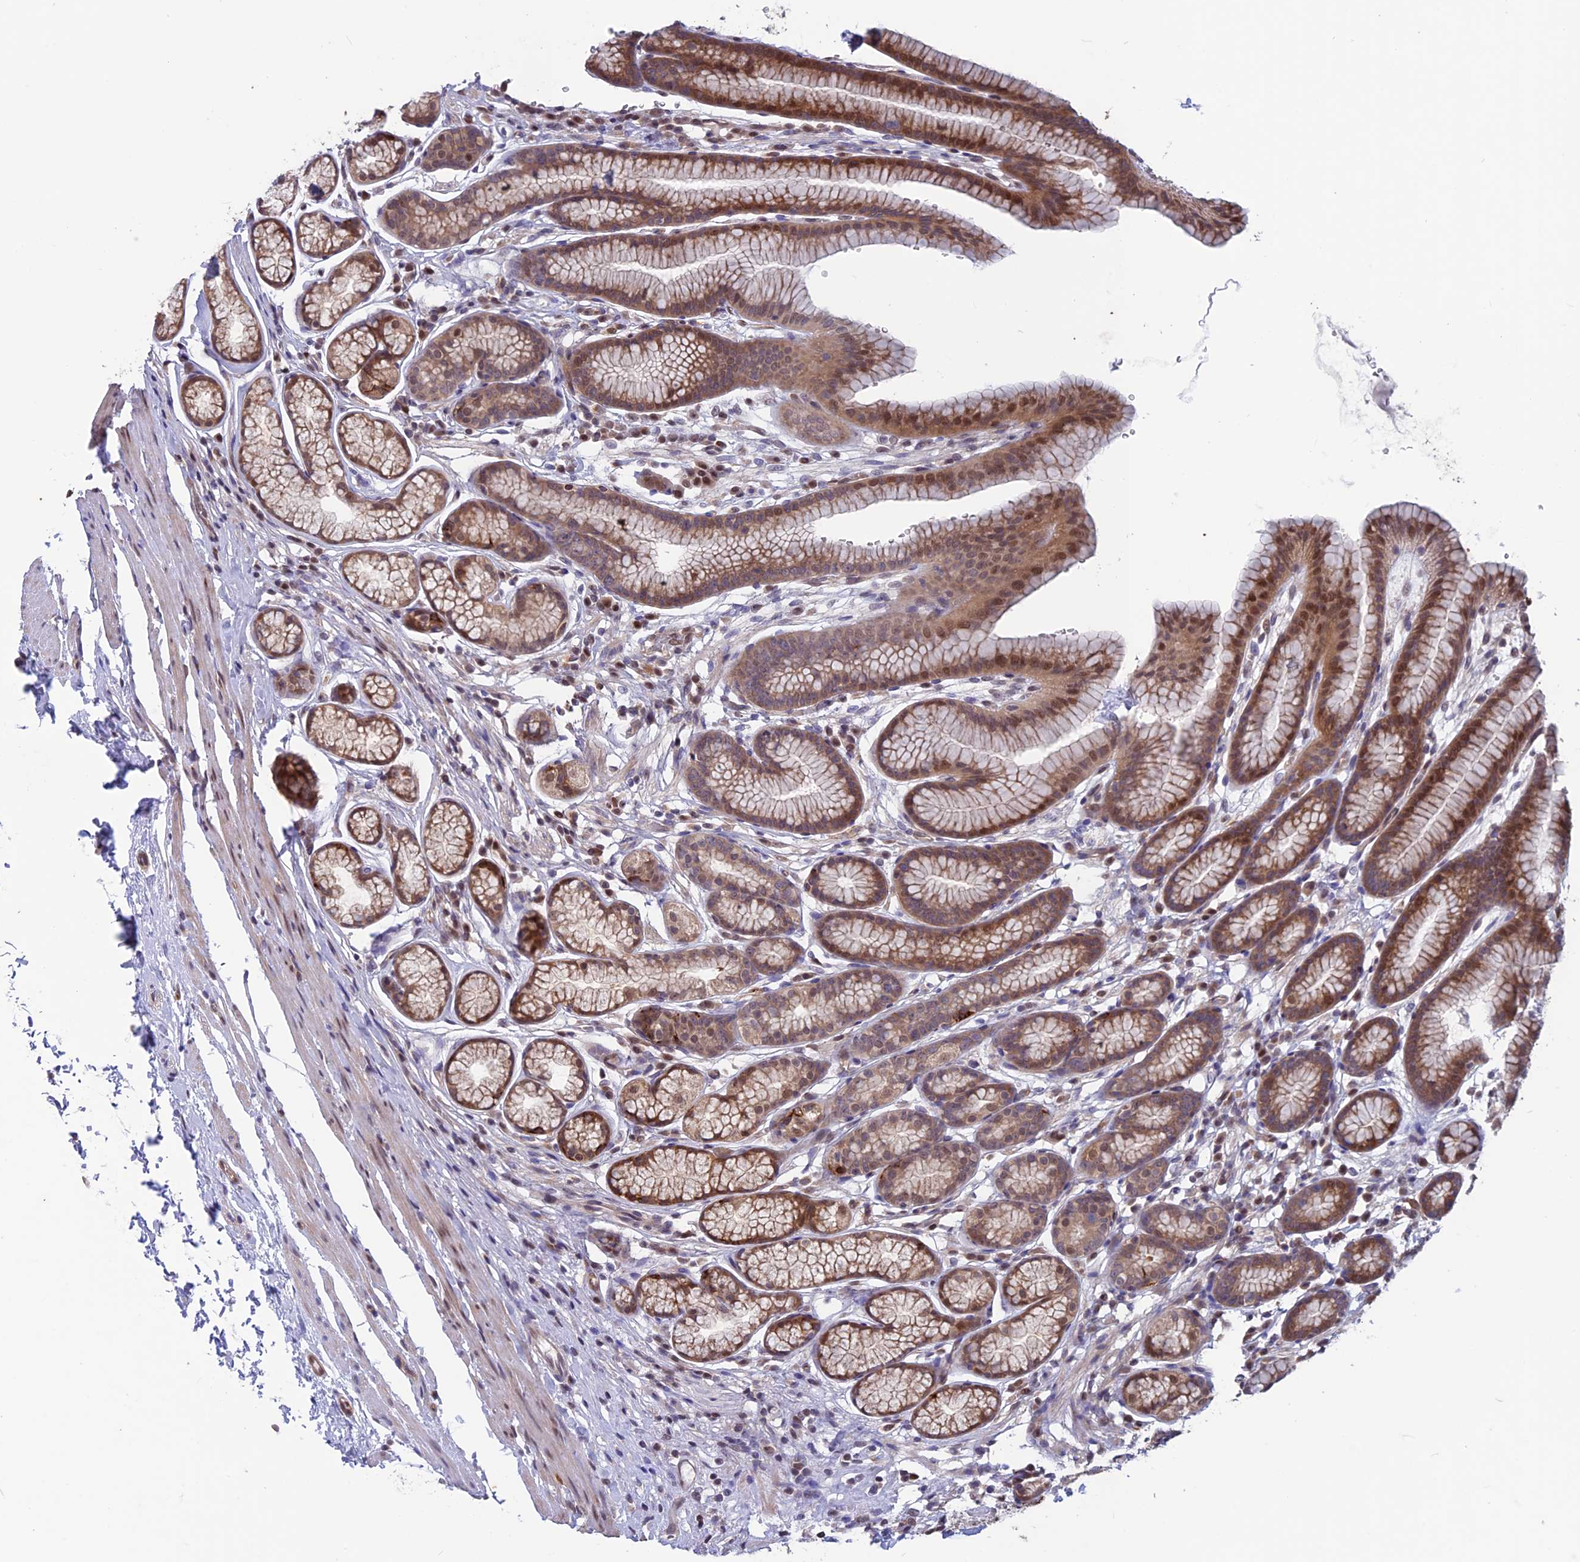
{"staining": {"intensity": "moderate", "quantity": "25%-75%", "location": "cytoplasmic/membranous,nuclear"}, "tissue": "stomach", "cell_type": "Glandular cells", "image_type": "normal", "snomed": [{"axis": "morphology", "description": "Normal tissue, NOS"}, {"axis": "topography", "description": "Stomach"}], "caption": "A histopathology image of stomach stained for a protein displays moderate cytoplasmic/membranous,nuclear brown staining in glandular cells. (DAB (3,3'-diaminobenzidine) IHC, brown staining for protein, blue staining for nuclei).", "gene": "MAST2", "patient": {"sex": "male", "age": 42}}